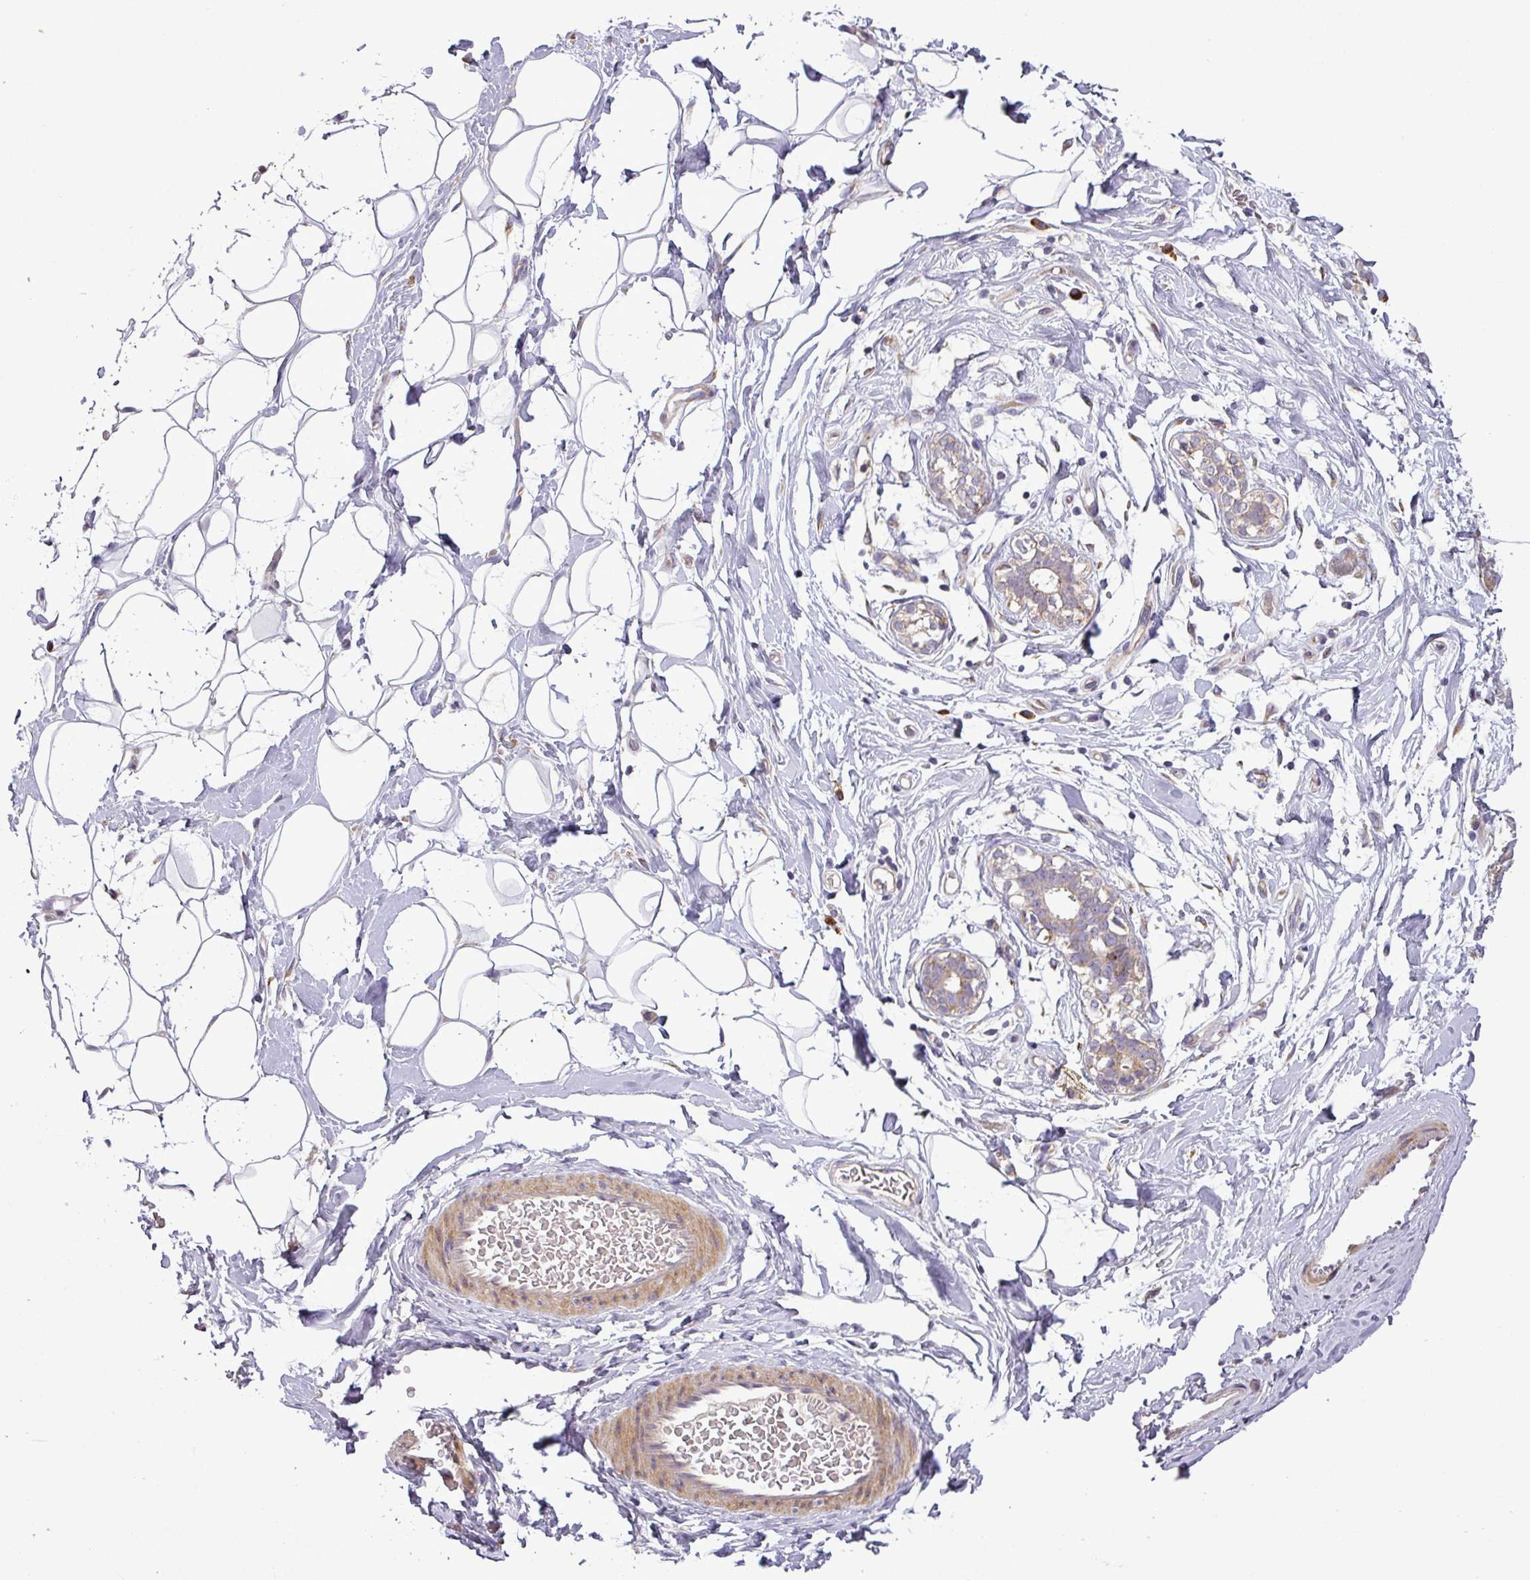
{"staining": {"intensity": "negative", "quantity": "none", "location": "none"}, "tissue": "adipose tissue", "cell_type": "Adipocytes", "image_type": "normal", "snomed": [{"axis": "morphology", "description": "Normal tissue, NOS"}, {"axis": "topography", "description": "Breast"}], "caption": "Immunohistochemistry (IHC) image of unremarkable adipose tissue: human adipose tissue stained with DAB reveals no significant protein expression in adipocytes. (DAB (3,3'-diaminobenzidine) IHC visualized using brightfield microscopy, high magnification).", "gene": "MOCS3", "patient": {"sex": "female", "age": 26}}